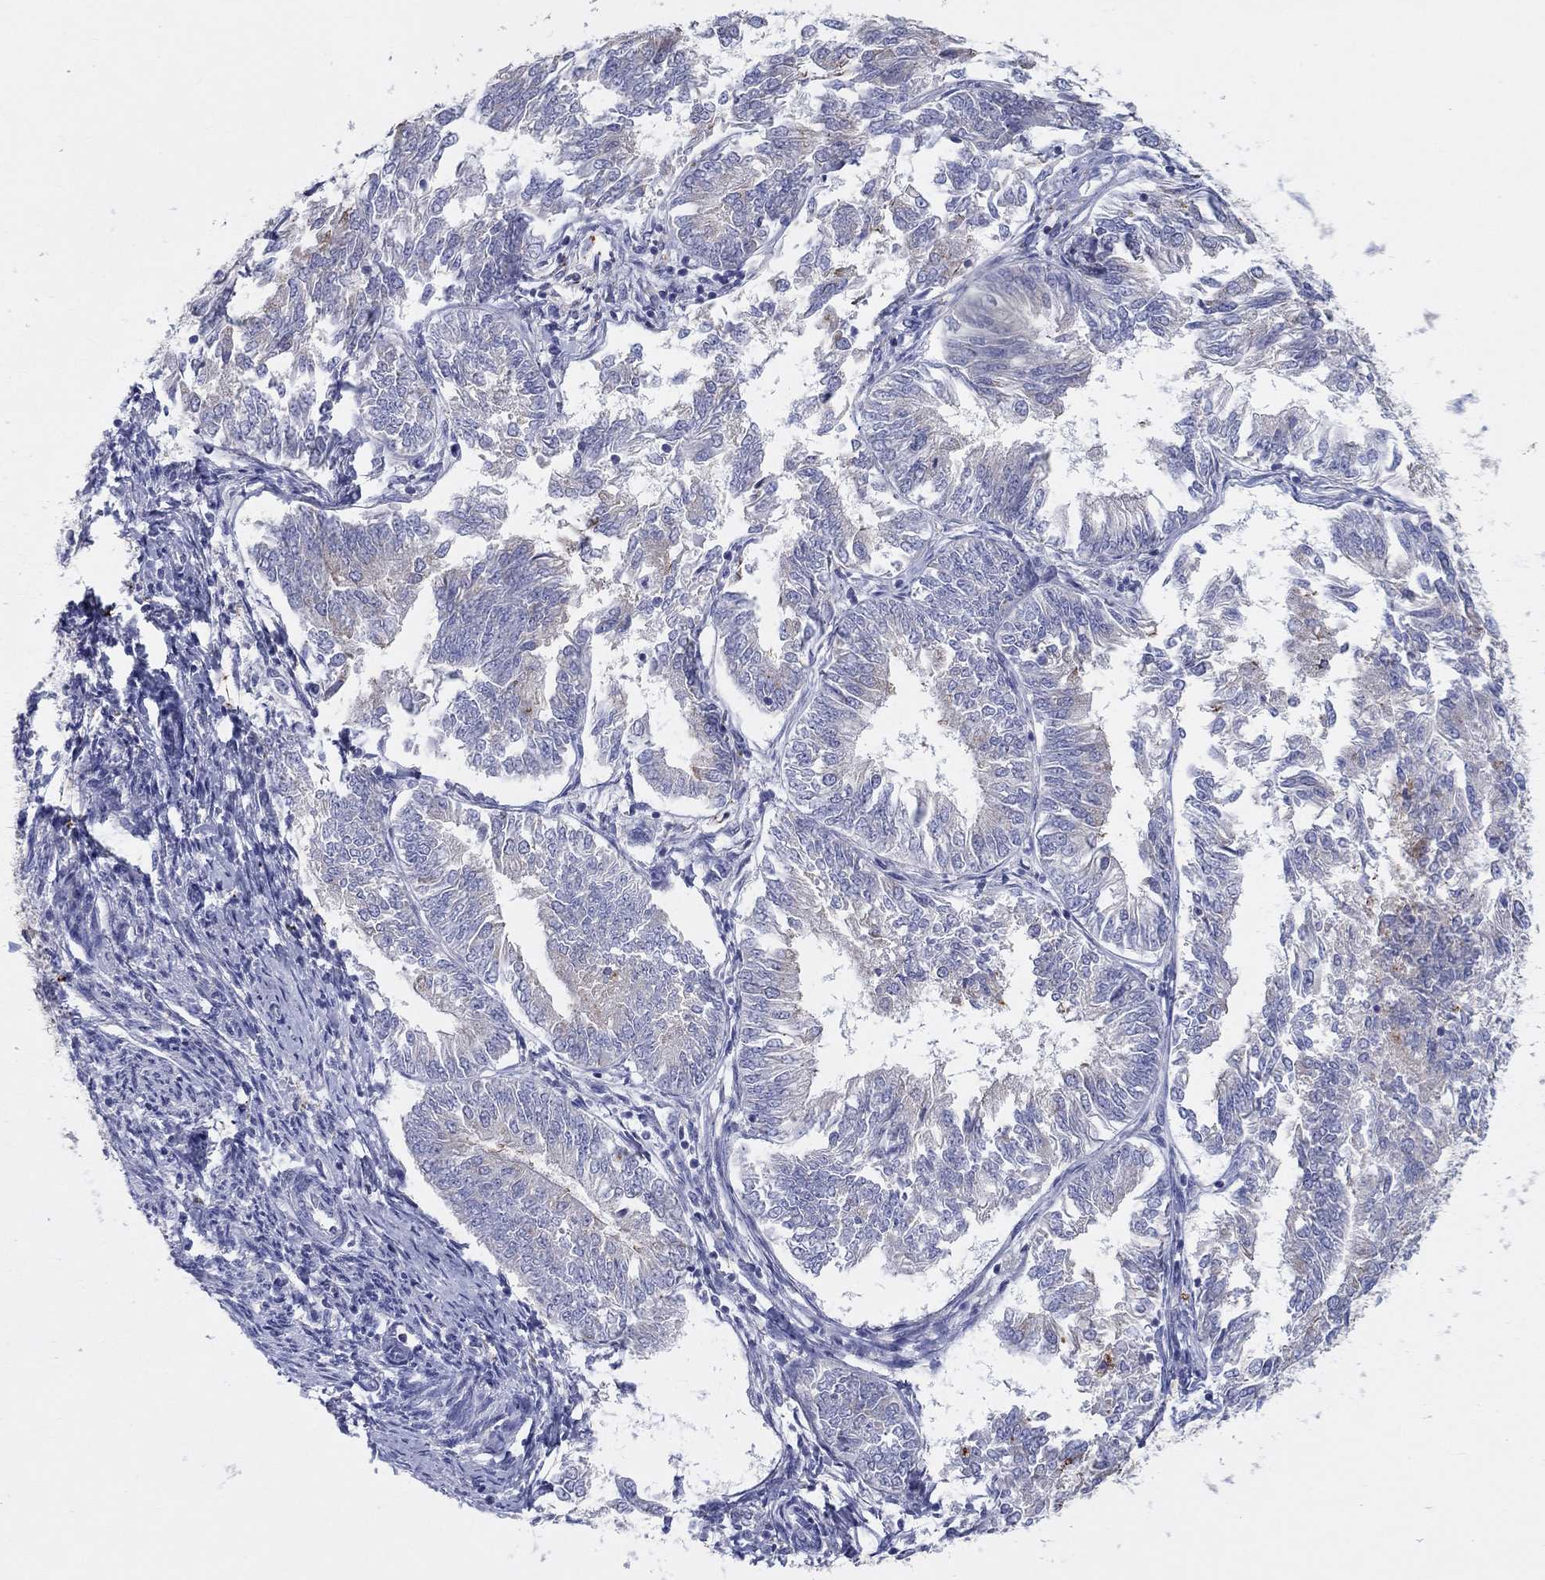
{"staining": {"intensity": "weak", "quantity": "<25%", "location": "cytoplasmic/membranous"}, "tissue": "endometrial cancer", "cell_type": "Tumor cells", "image_type": "cancer", "snomed": [{"axis": "morphology", "description": "Adenocarcinoma, NOS"}, {"axis": "topography", "description": "Endometrium"}], "caption": "This is an immunohistochemistry (IHC) micrograph of human adenocarcinoma (endometrial). There is no positivity in tumor cells.", "gene": "BCO2", "patient": {"sex": "female", "age": 58}}